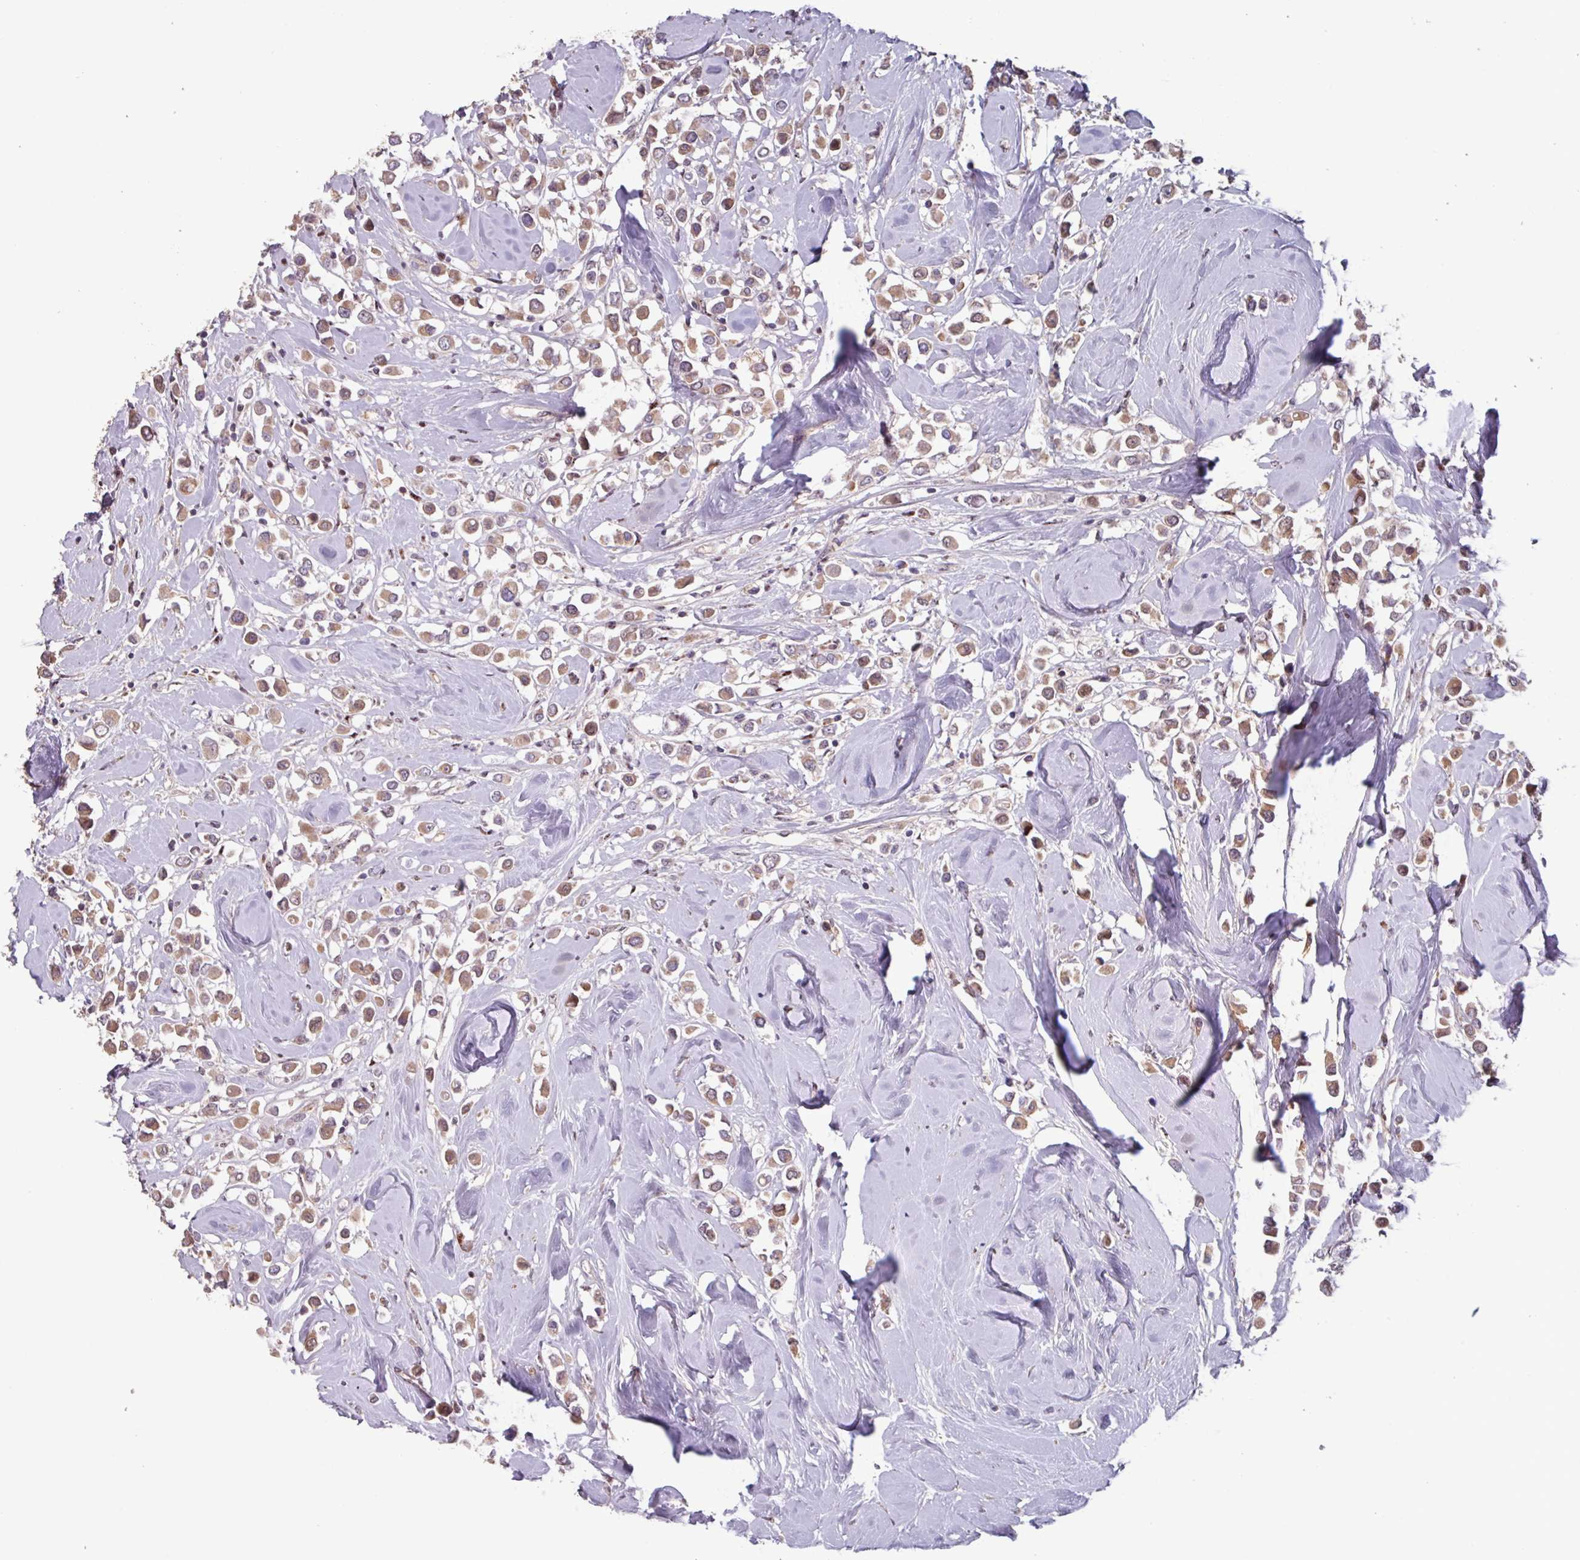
{"staining": {"intensity": "moderate", "quantity": ">75%", "location": "cytoplasmic/membranous"}, "tissue": "breast cancer", "cell_type": "Tumor cells", "image_type": "cancer", "snomed": [{"axis": "morphology", "description": "Duct carcinoma"}, {"axis": "topography", "description": "Breast"}], "caption": "DAB (3,3'-diaminobenzidine) immunohistochemical staining of breast cancer shows moderate cytoplasmic/membranous protein staining in approximately >75% of tumor cells.", "gene": "TMEM88", "patient": {"sex": "female", "age": 61}}